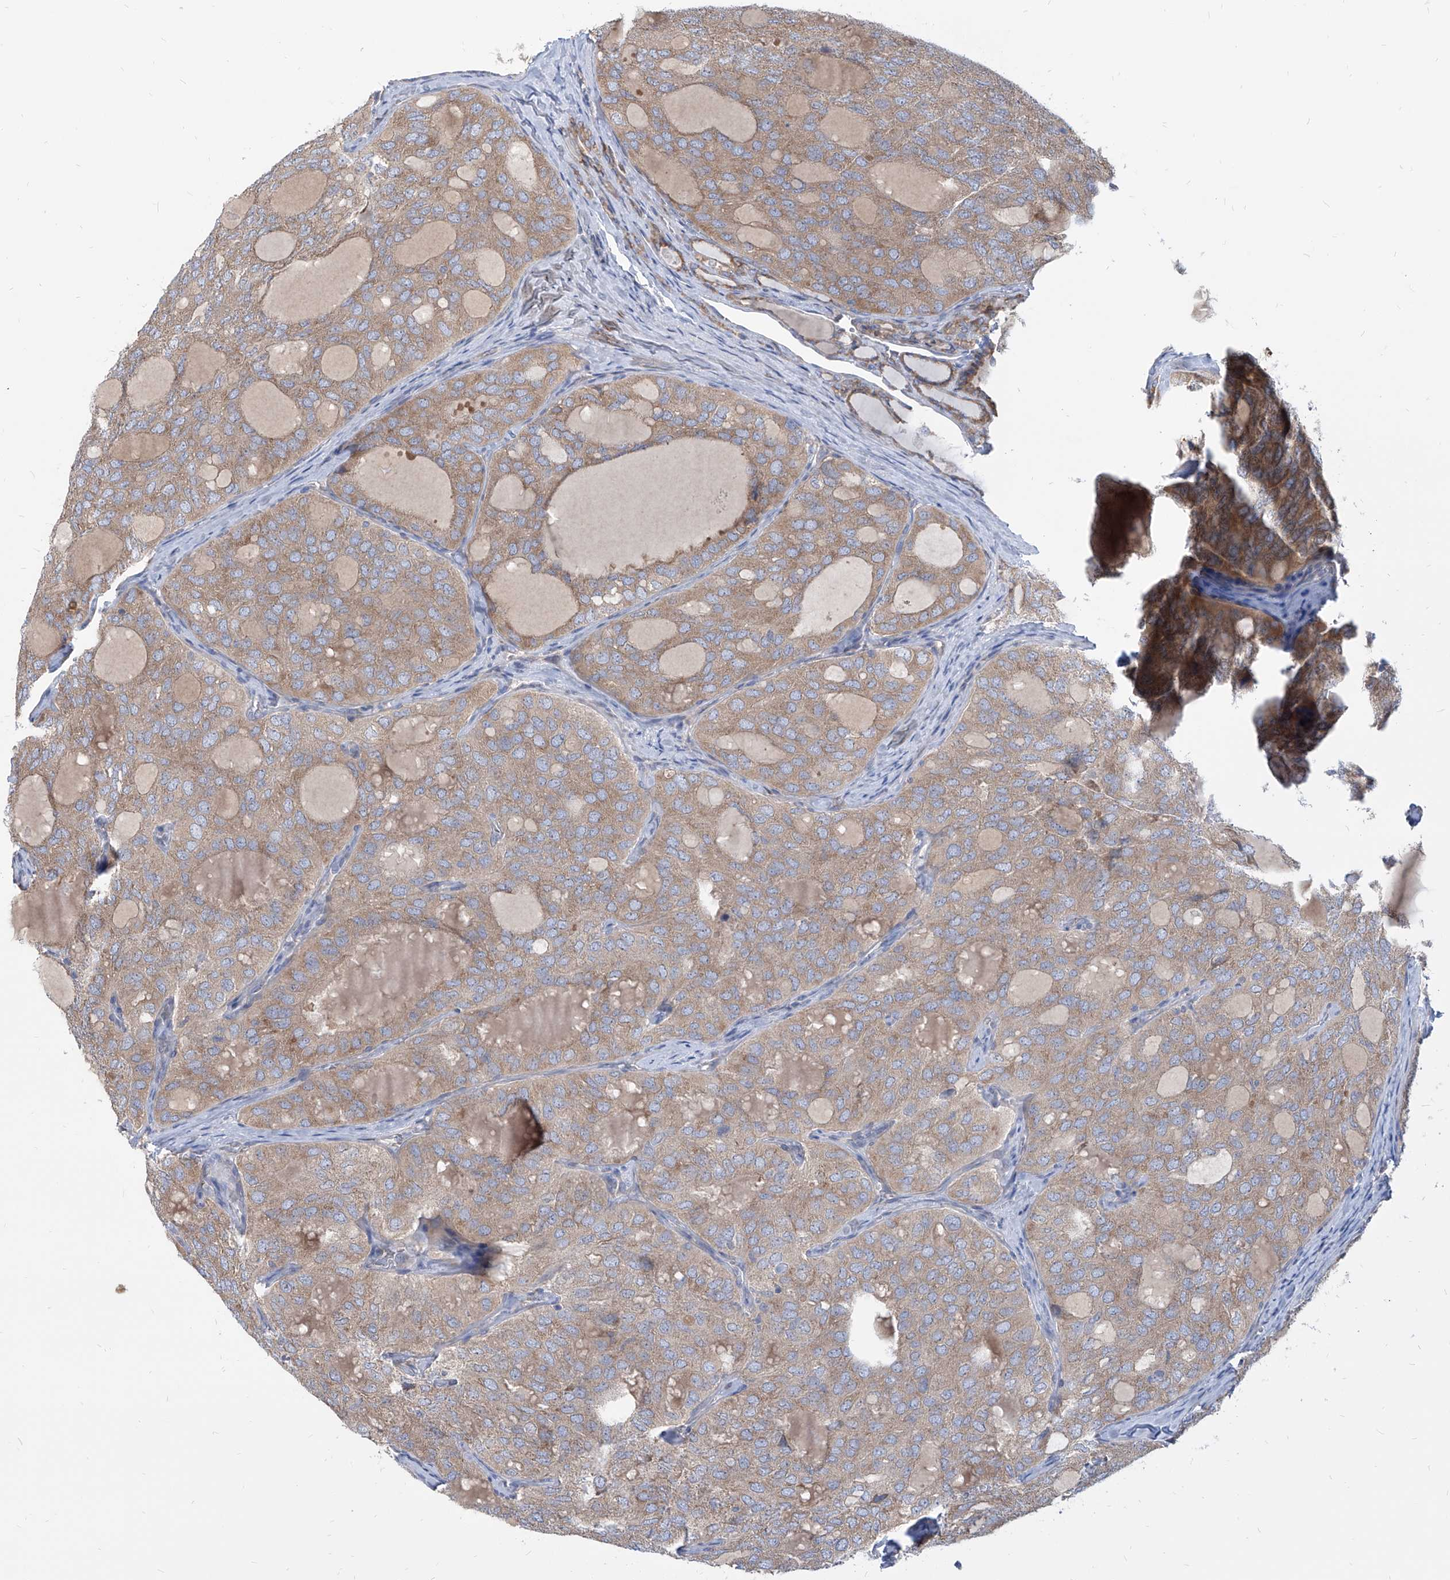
{"staining": {"intensity": "weak", "quantity": ">75%", "location": "cytoplasmic/membranous"}, "tissue": "thyroid cancer", "cell_type": "Tumor cells", "image_type": "cancer", "snomed": [{"axis": "morphology", "description": "Follicular adenoma carcinoma, NOS"}, {"axis": "topography", "description": "Thyroid gland"}], "caption": "A low amount of weak cytoplasmic/membranous positivity is identified in about >75% of tumor cells in thyroid cancer tissue.", "gene": "FAM83B", "patient": {"sex": "male", "age": 75}}